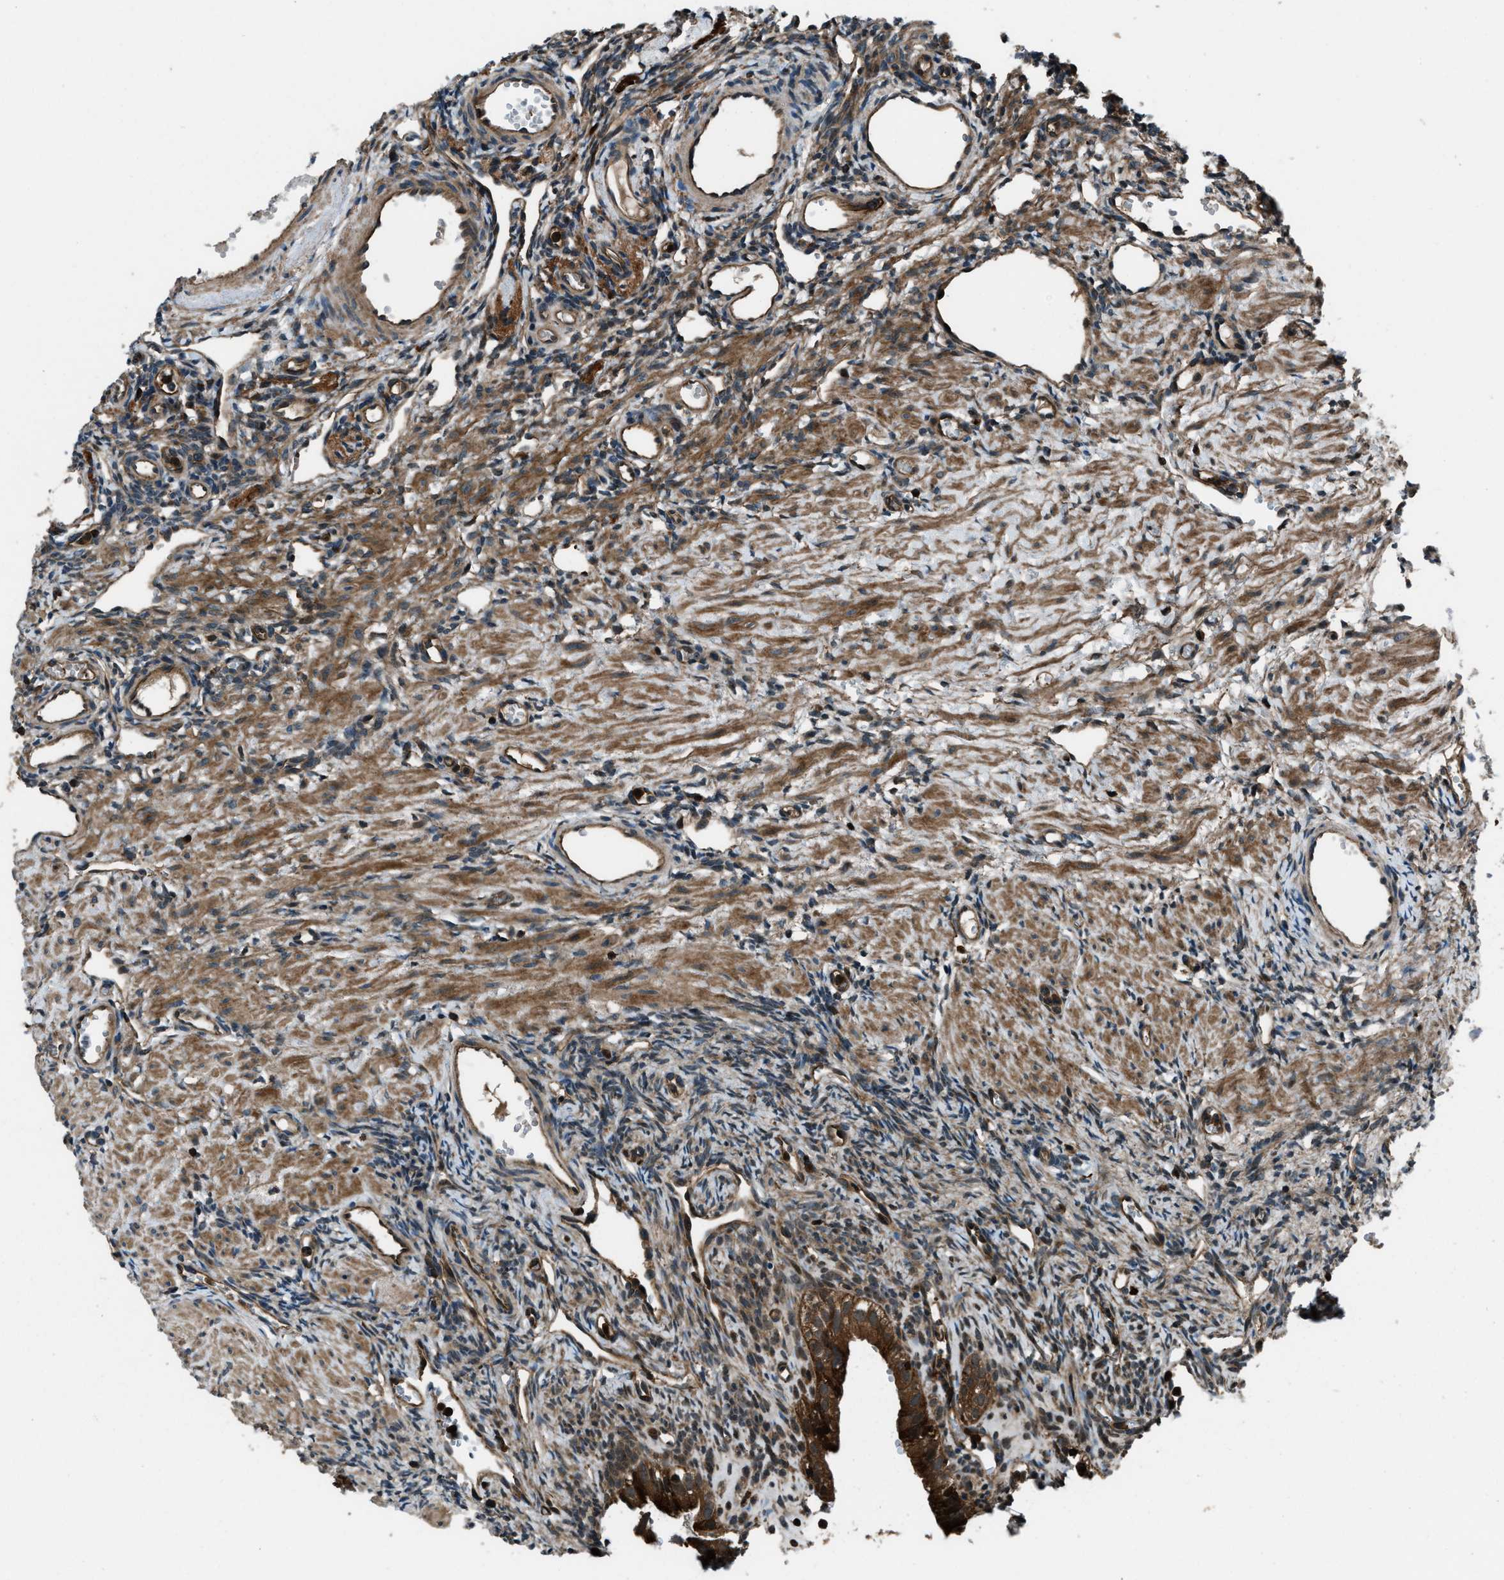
{"staining": {"intensity": "strong", "quantity": ">75%", "location": "cytoplasmic/membranous"}, "tissue": "ovary", "cell_type": "Follicle cells", "image_type": "normal", "snomed": [{"axis": "morphology", "description": "Normal tissue, NOS"}, {"axis": "topography", "description": "Ovary"}], "caption": "A brown stain labels strong cytoplasmic/membranous staining of a protein in follicle cells of unremarkable human ovary. (DAB = brown stain, brightfield microscopy at high magnification).", "gene": "SNX30", "patient": {"sex": "female", "age": 33}}